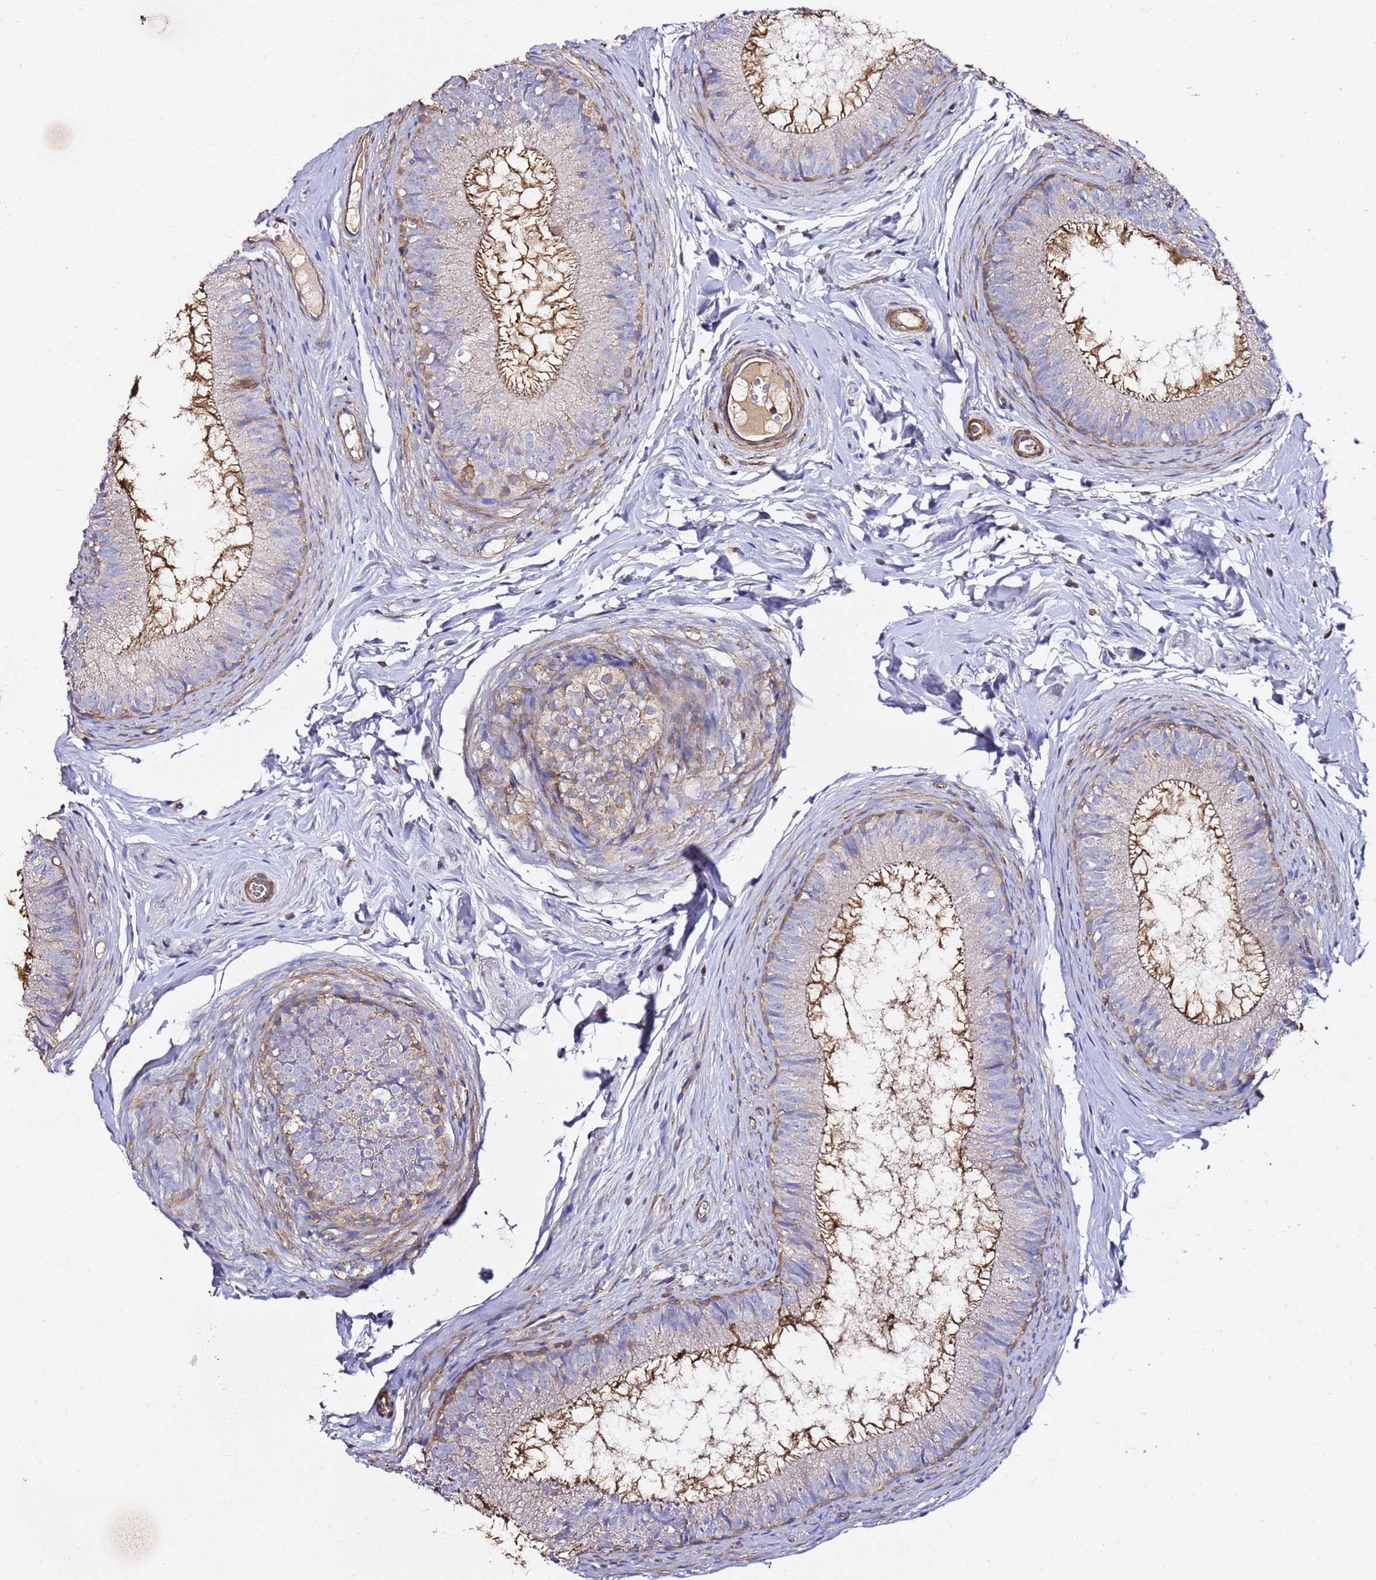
{"staining": {"intensity": "strong", "quantity": "25%-75%", "location": "cytoplasmic/membranous"}, "tissue": "epididymis", "cell_type": "Glandular cells", "image_type": "normal", "snomed": [{"axis": "morphology", "description": "Normal tissue, NOS"}, {"axis": "topography", "description": "Epididymis"}], "caption": "The image reveals staining of benign epididymis, revealing strong cytoplasmic/membranous protein expression (brown color) within glandular cells.", "gene": "ZFP36L2", "patient": {"sex": "male", "age": 25}}